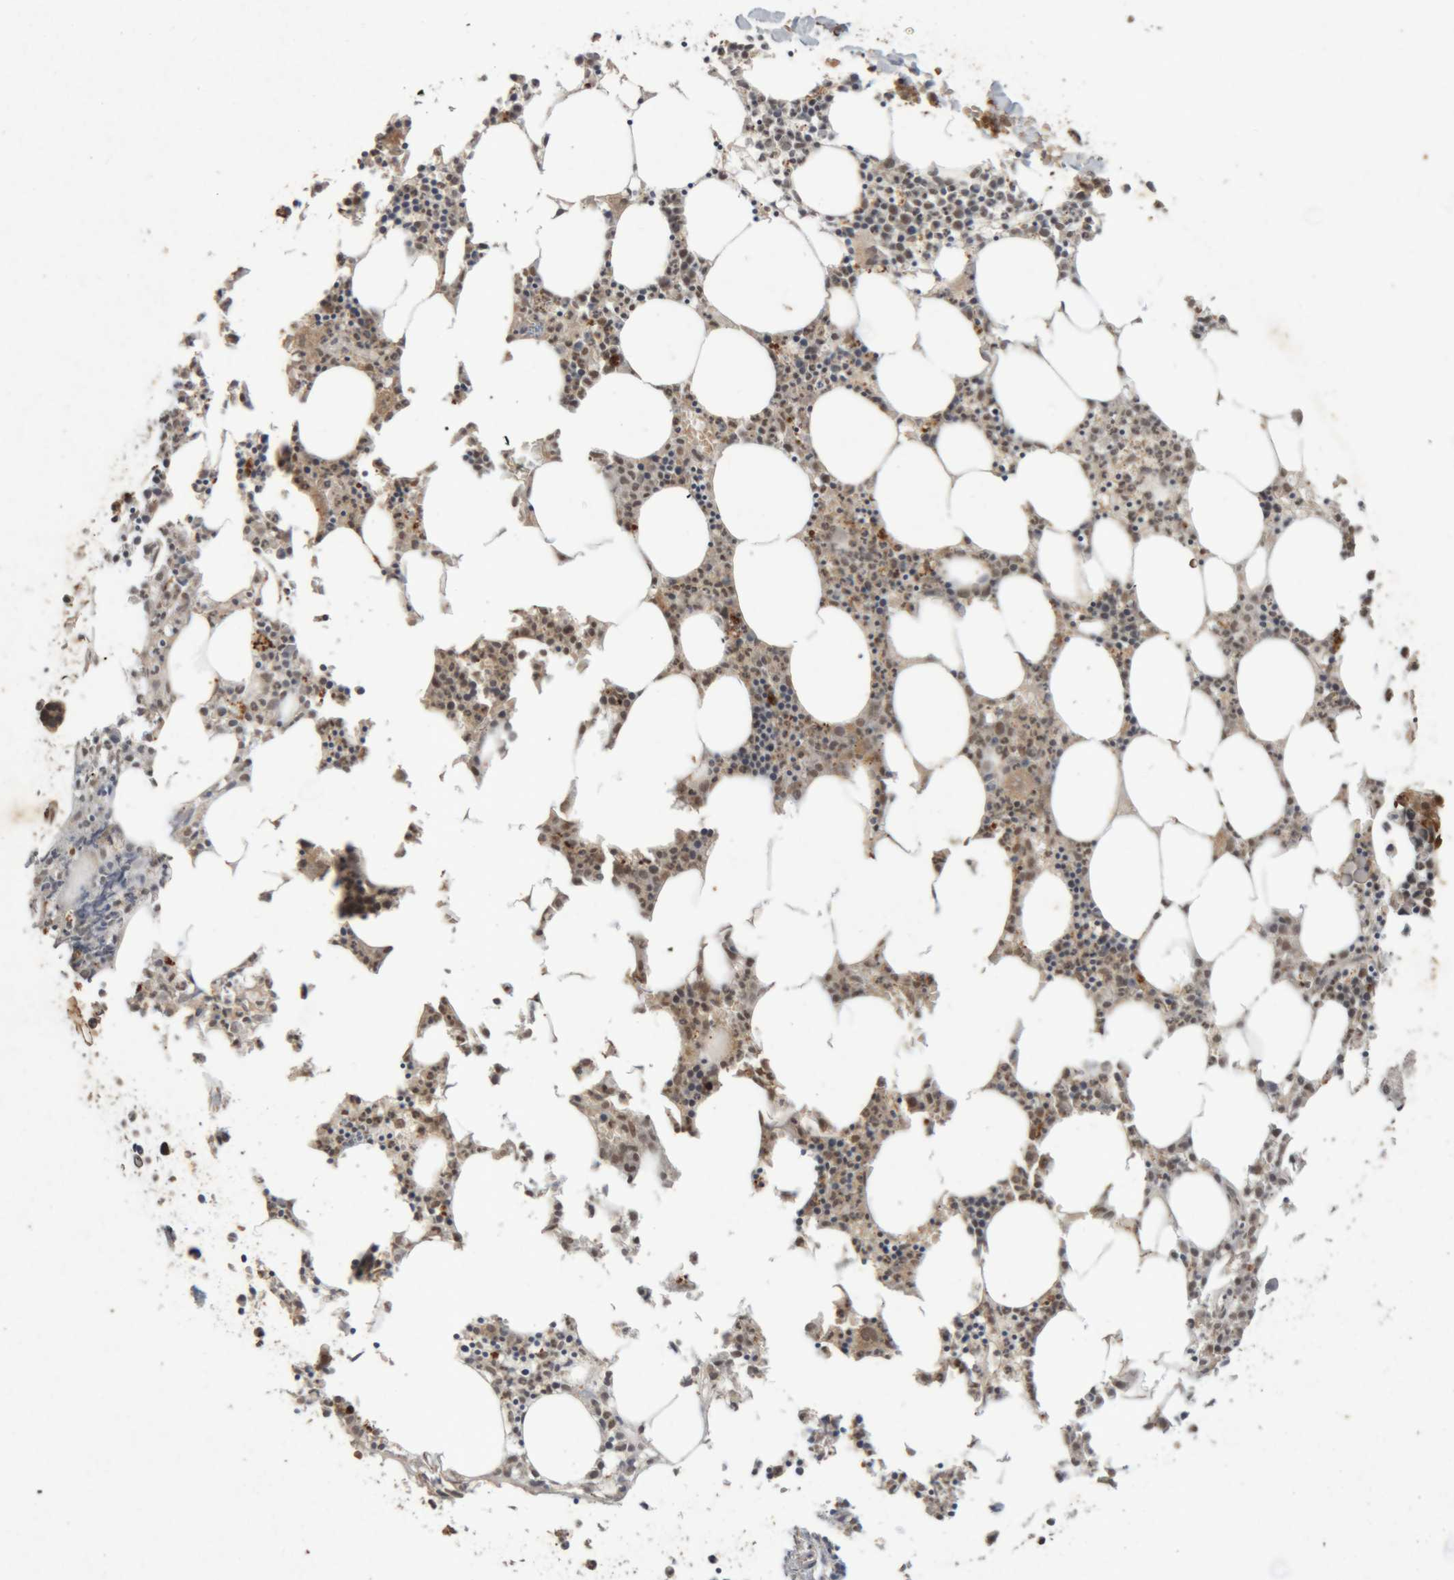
{"staining": {"intensity": "moderate", "quantity": "25%-75%", "location": "cytoplasmic/membranous,nuclear"}, "tissue": "bone marrow", "cell_type": "Hematopoietic cells", "image_type": "normal", "snomed": [{"axis": "morphology", "description": "Normal tissue, NOS"}, {"axis": "morphology", "description": "Inflammation, NOS"}, {"axis": "topography", "description": "Bone marrow"}], "caption": "Bone marrow stained with DAB (3,3'-diaminobenzidine) immunohistochemistry (IHC) reveals medium levels of moderate cytoplasmic/membranous,nuclear expression in about 25%-75% of hematopoietic cells.", "gene": "KEAP1", "patient": {"sex": "female", "age": 62}}